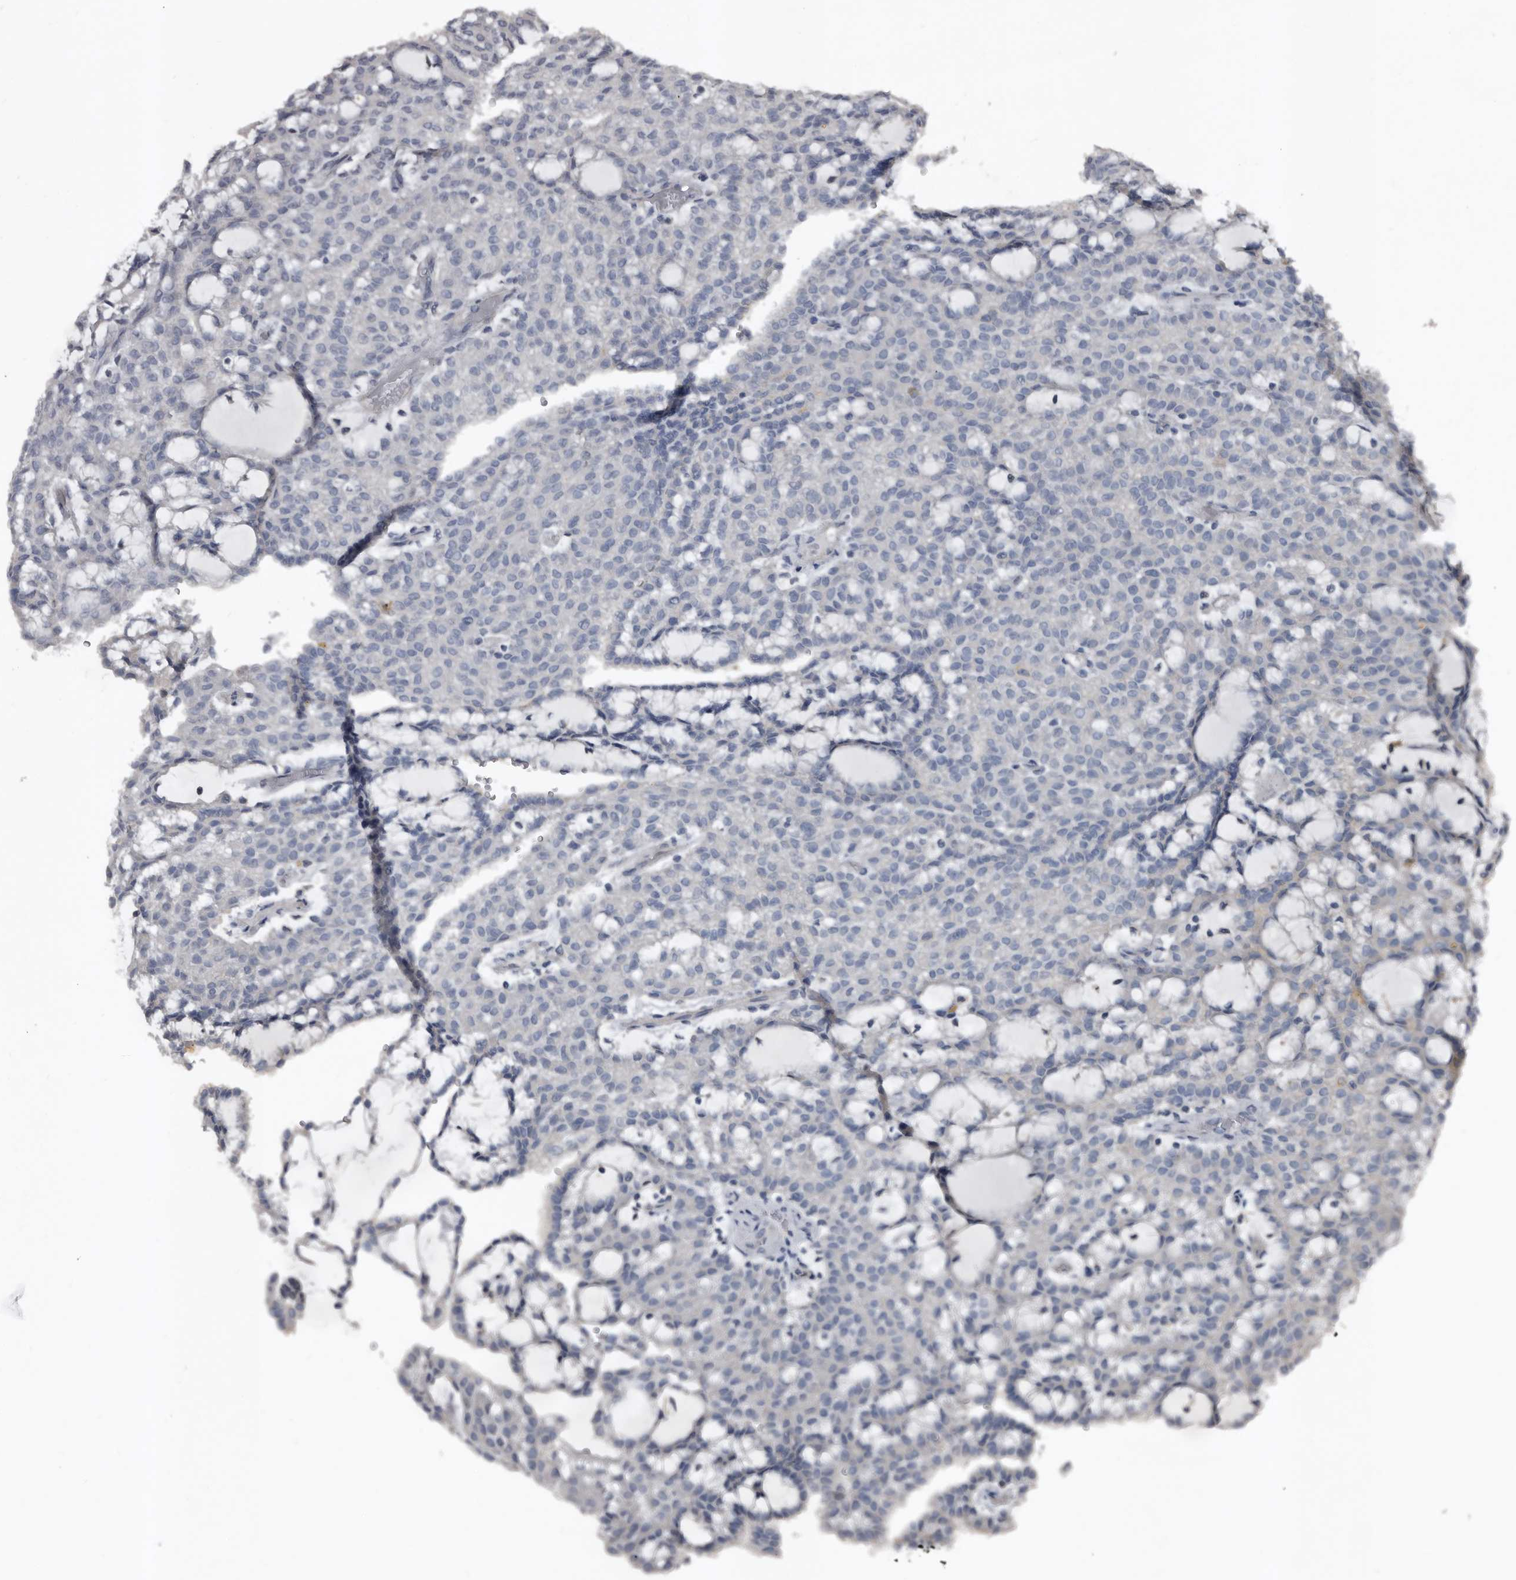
{"staining": {"intensity": "negative", "quantity": "none", "location": "none"}, "tissue": "renal cancer", "cell_type": "Tumor cells", "image_type": "cancer", "snomed": [{"axis": "morphology", "description": "Adenocarcinoma, NOS"}, {"axis": "topography", "description": "Kidney"}], "caption": "IHC photomicrograph of neoplastic tissue: renal adenocarcinoma stained with DAB displays no significant protein positivity in tumor cells.", "gene": "GREB1", "patient": {"sex": "male", "age": 63}}